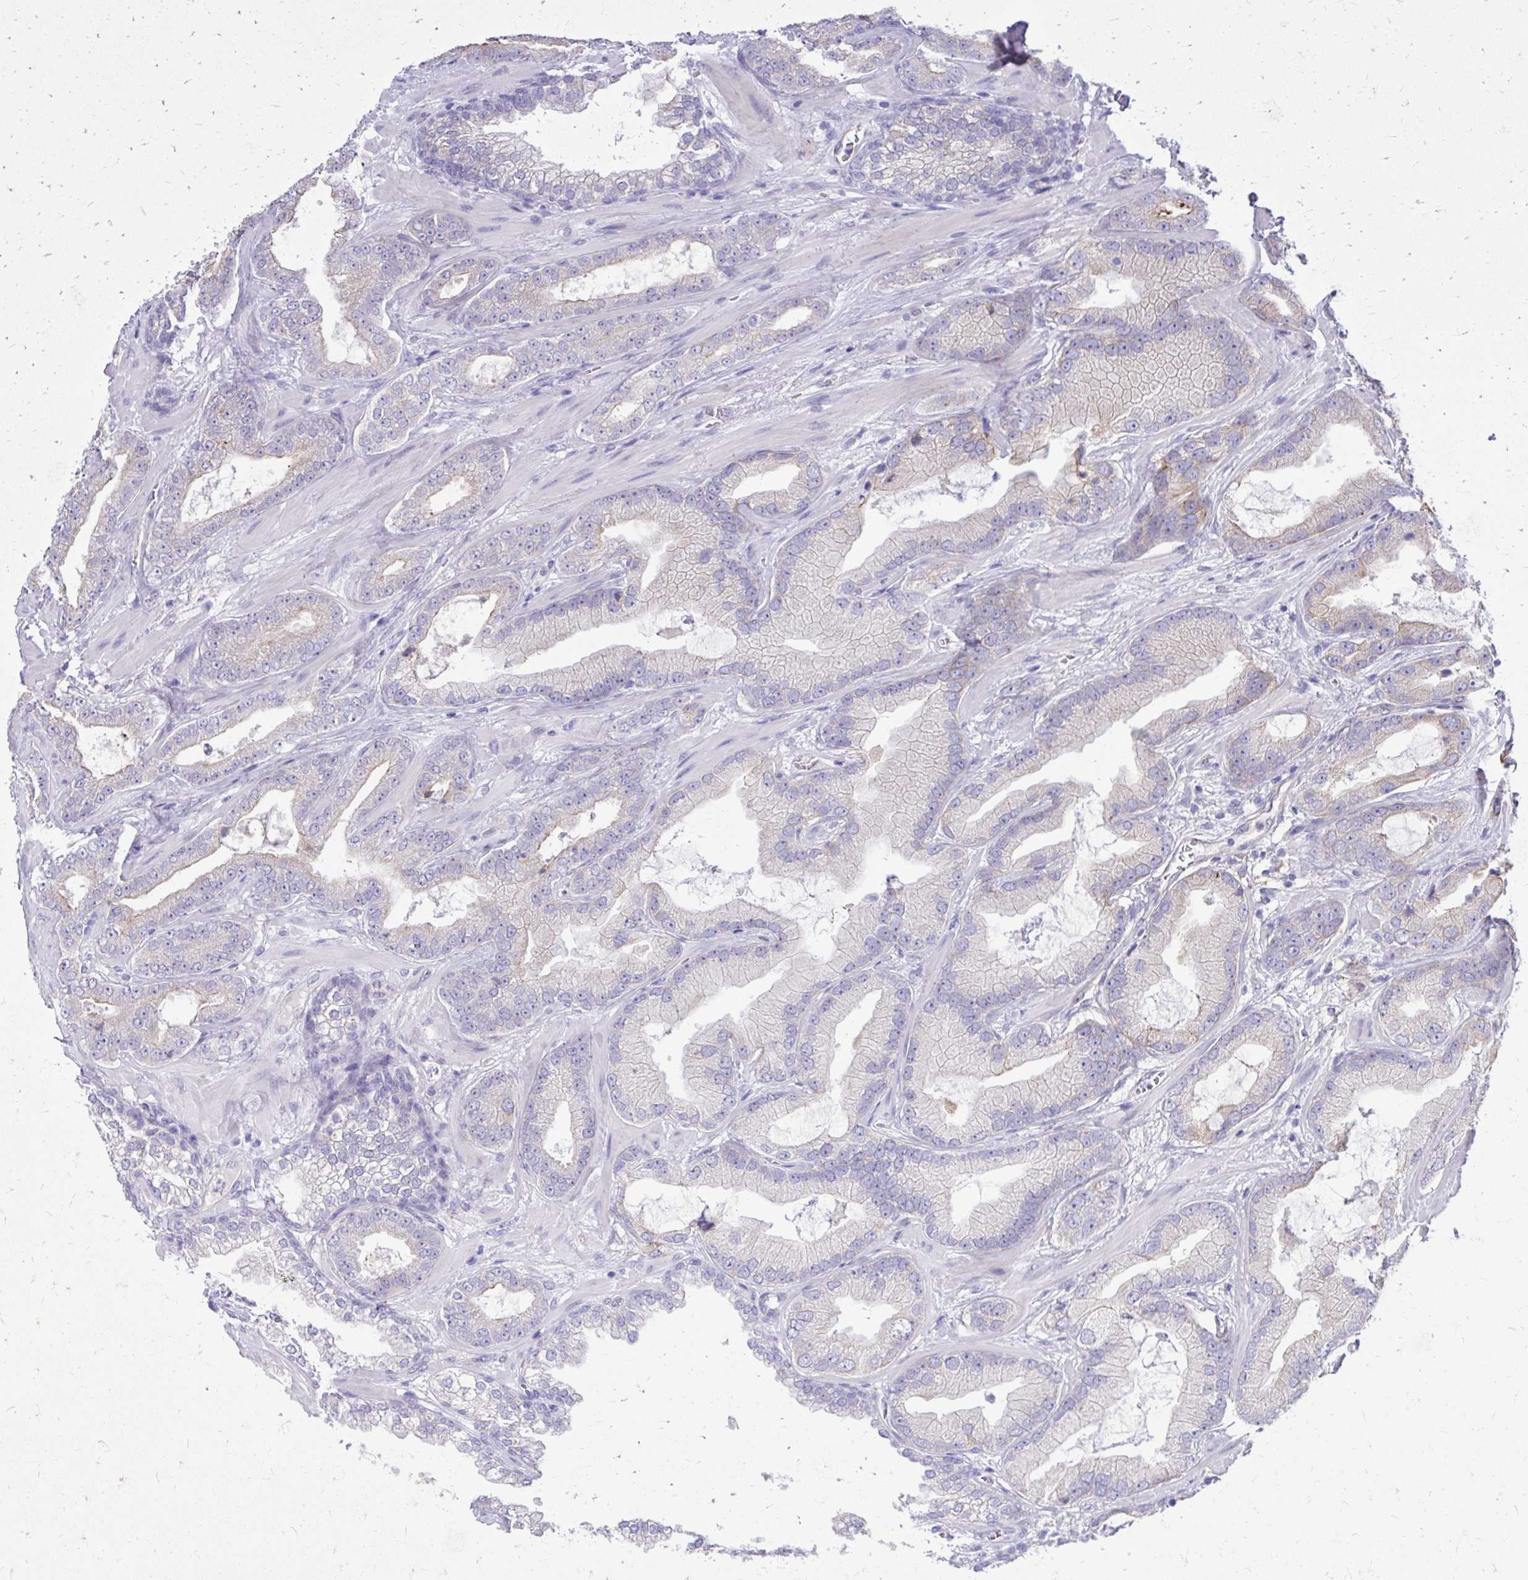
{"staining": {"intensity": "weak", "quantity": "<25%", "location": "cytoplasmic/membranous"}, "tissue": "prostate cancer", "cell_type": "Tumor cells", "image_type": "cancer", "snomed": [{"axis": "morphology", "description": "Adenocarcinoma, Low grade"}, {"axis": "topography", "description": "Prostate"}], "caption": "This micrograph is of adenocarcinoma (low-grade) (prostate) stained with immunohistochemistry (IHC) to label a protein in brown with the nuclei are counter-stained blue. There is no staining in tumor cells. (DAB immunohistochemistry (IHC) with hematoxylin counter stain).", "gene": "NNMT", "patient": {"sex": "male", "age": 62}}